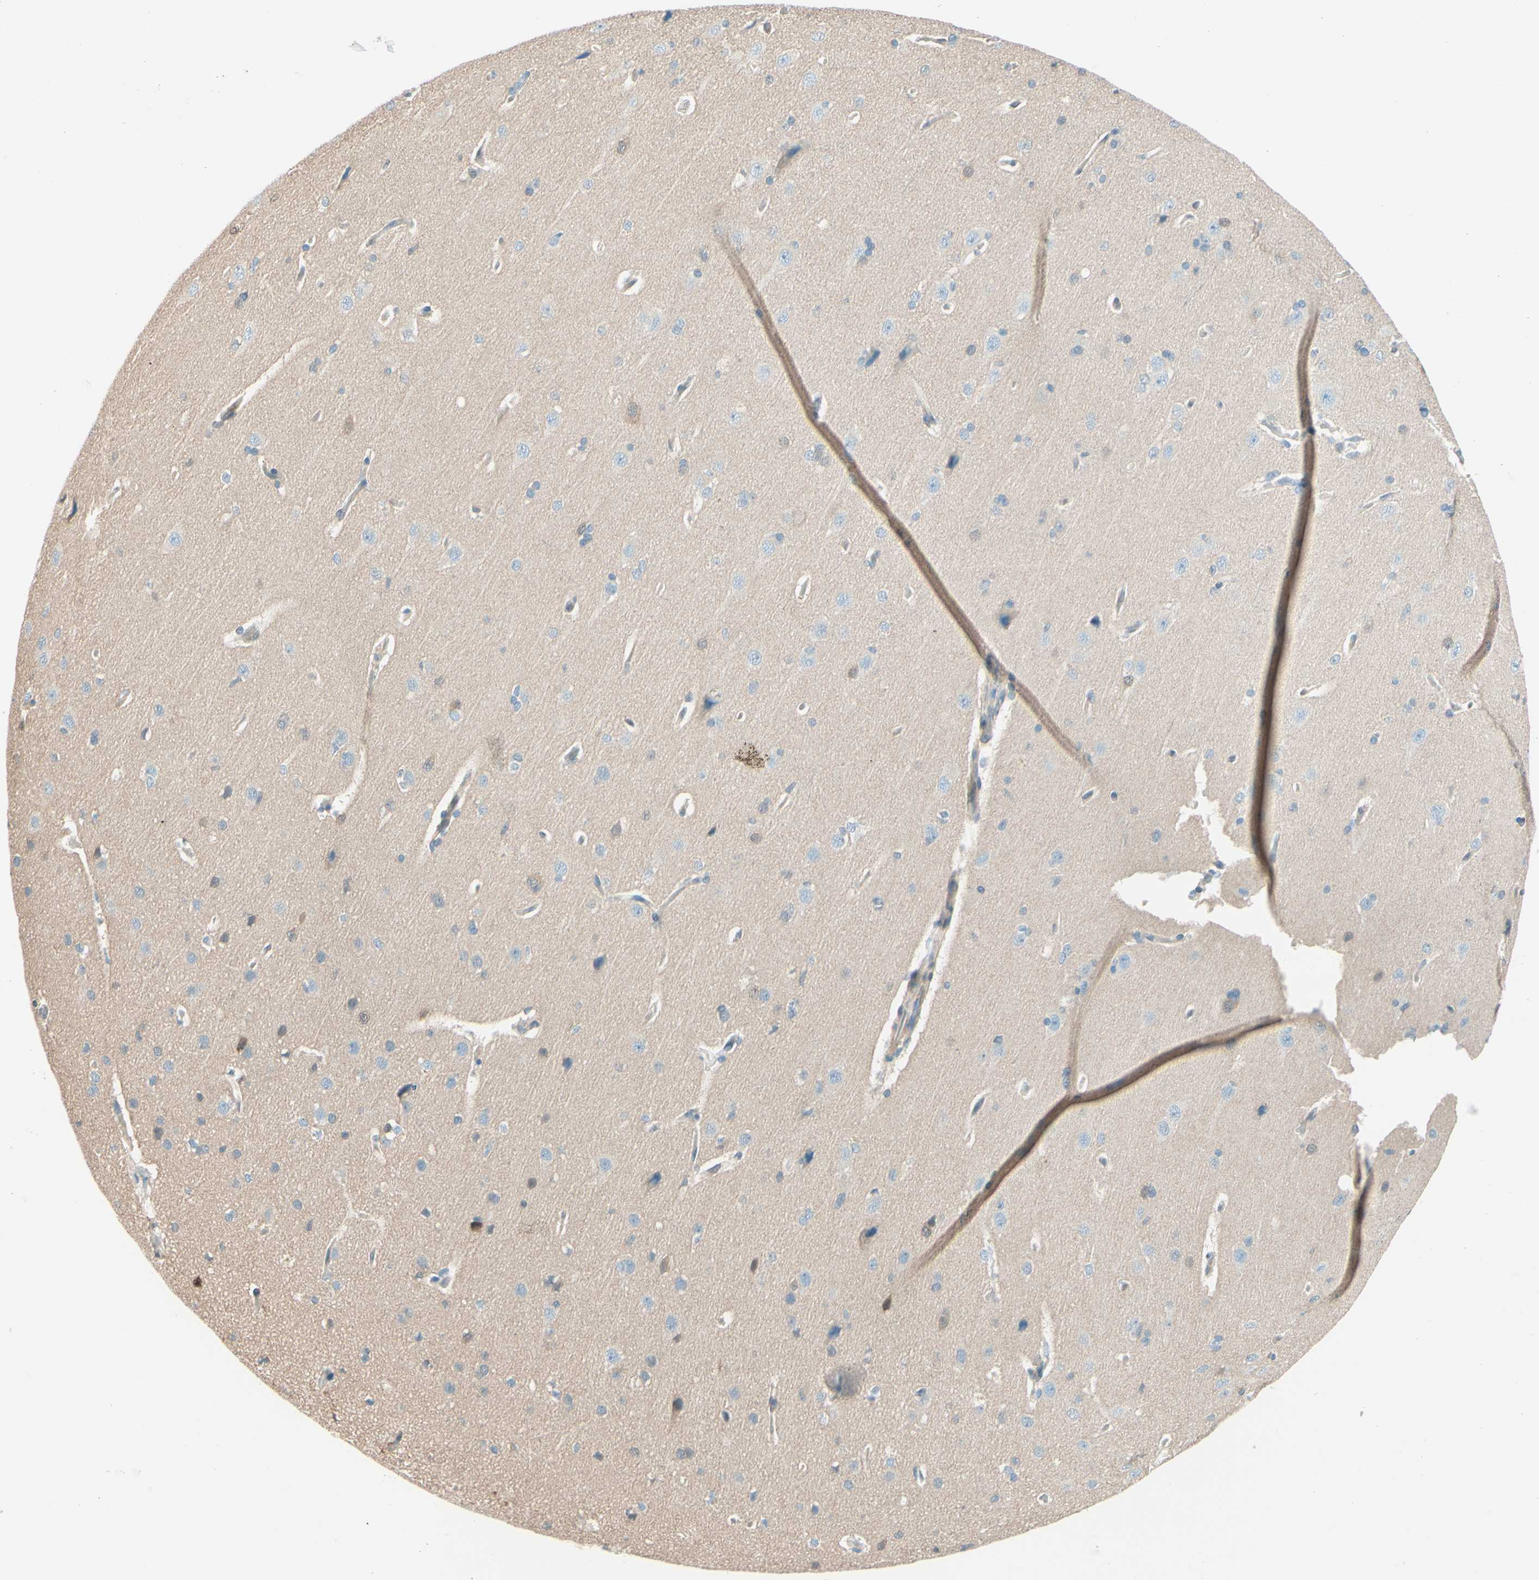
{"staining": {"intensity": "weak", "quantity": ">75%", "location": "cytoplasmic/membranous"}, "tissue": "cerebral cortex", "cell_type": "Endothelial cells", "image_type": "normal", "snomed": [{"axis": "morphology", "description": "Normal tissue, NOS"}, {"axis": "topography", "description": "Cerebral cortex"}], "caption": "This histopathology image reveals unremarkable cerebral cortex stained with immunohistochemistry (IHC) to label a protein in brown. The cytoplasmic/membranous of endothelial cells show weak positivity for the protein. Nuclei are counter-stained blue.", "gene": "UPK3B", "patient": {"sex": "male", "age": 62}}